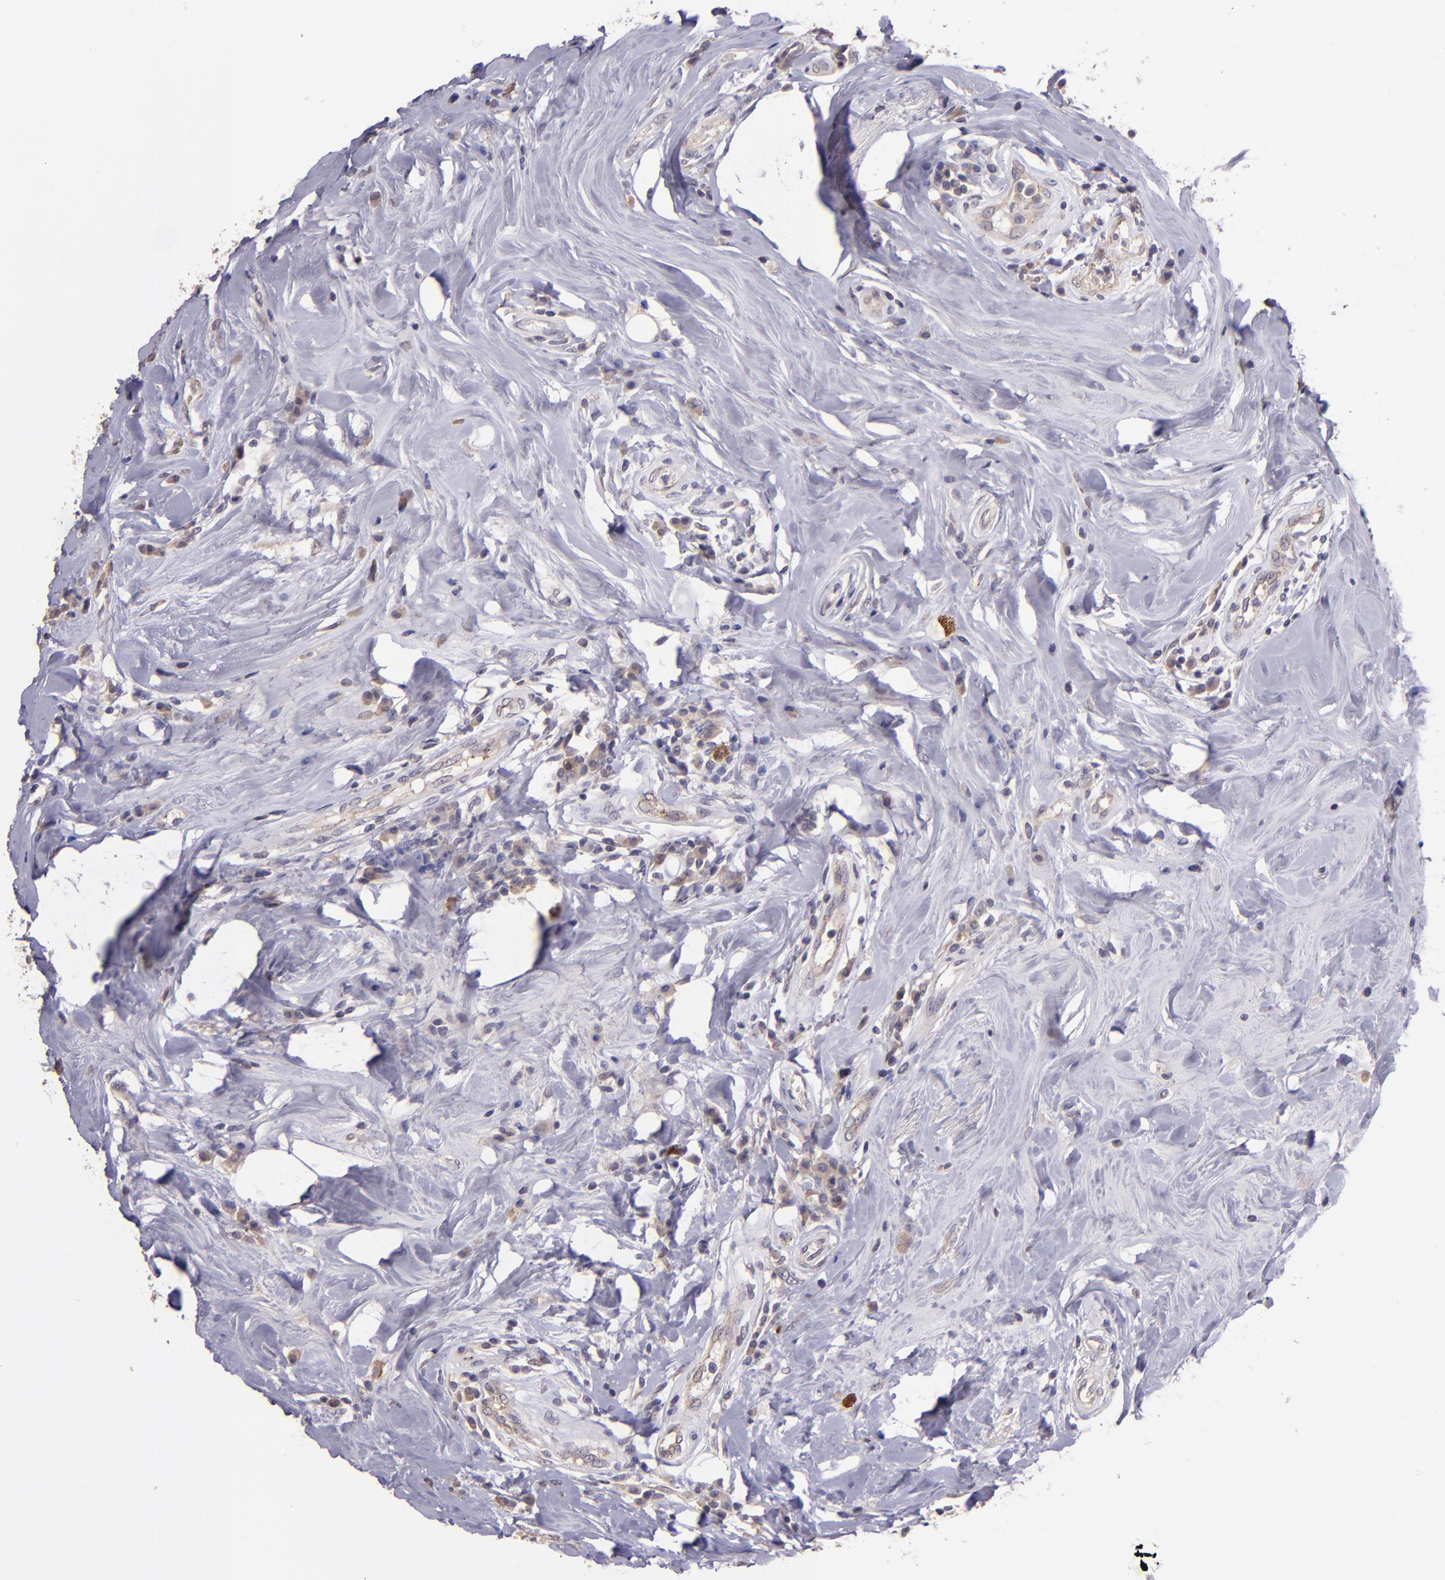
{"staining": {"intensity": "weak", "quantity": ">75%", "location": "cytoplasmic/membranous"}, "tissue": "breast cancer", "cell_type": "Tumor cells", "image_type": "cancer", "snomed": [{"axis": "morphology", "description": "Duct carcinoma"}, {"axis": "topography", "description": "Breast"}], "caption": "Protein staining by IHC demonstrates weak cytoplasmic/membranous positivity in approximately >75% of tumor cells in breast cancer.", "gene": "TAF7L", "patient": {"sex": "female", "age": 27}}